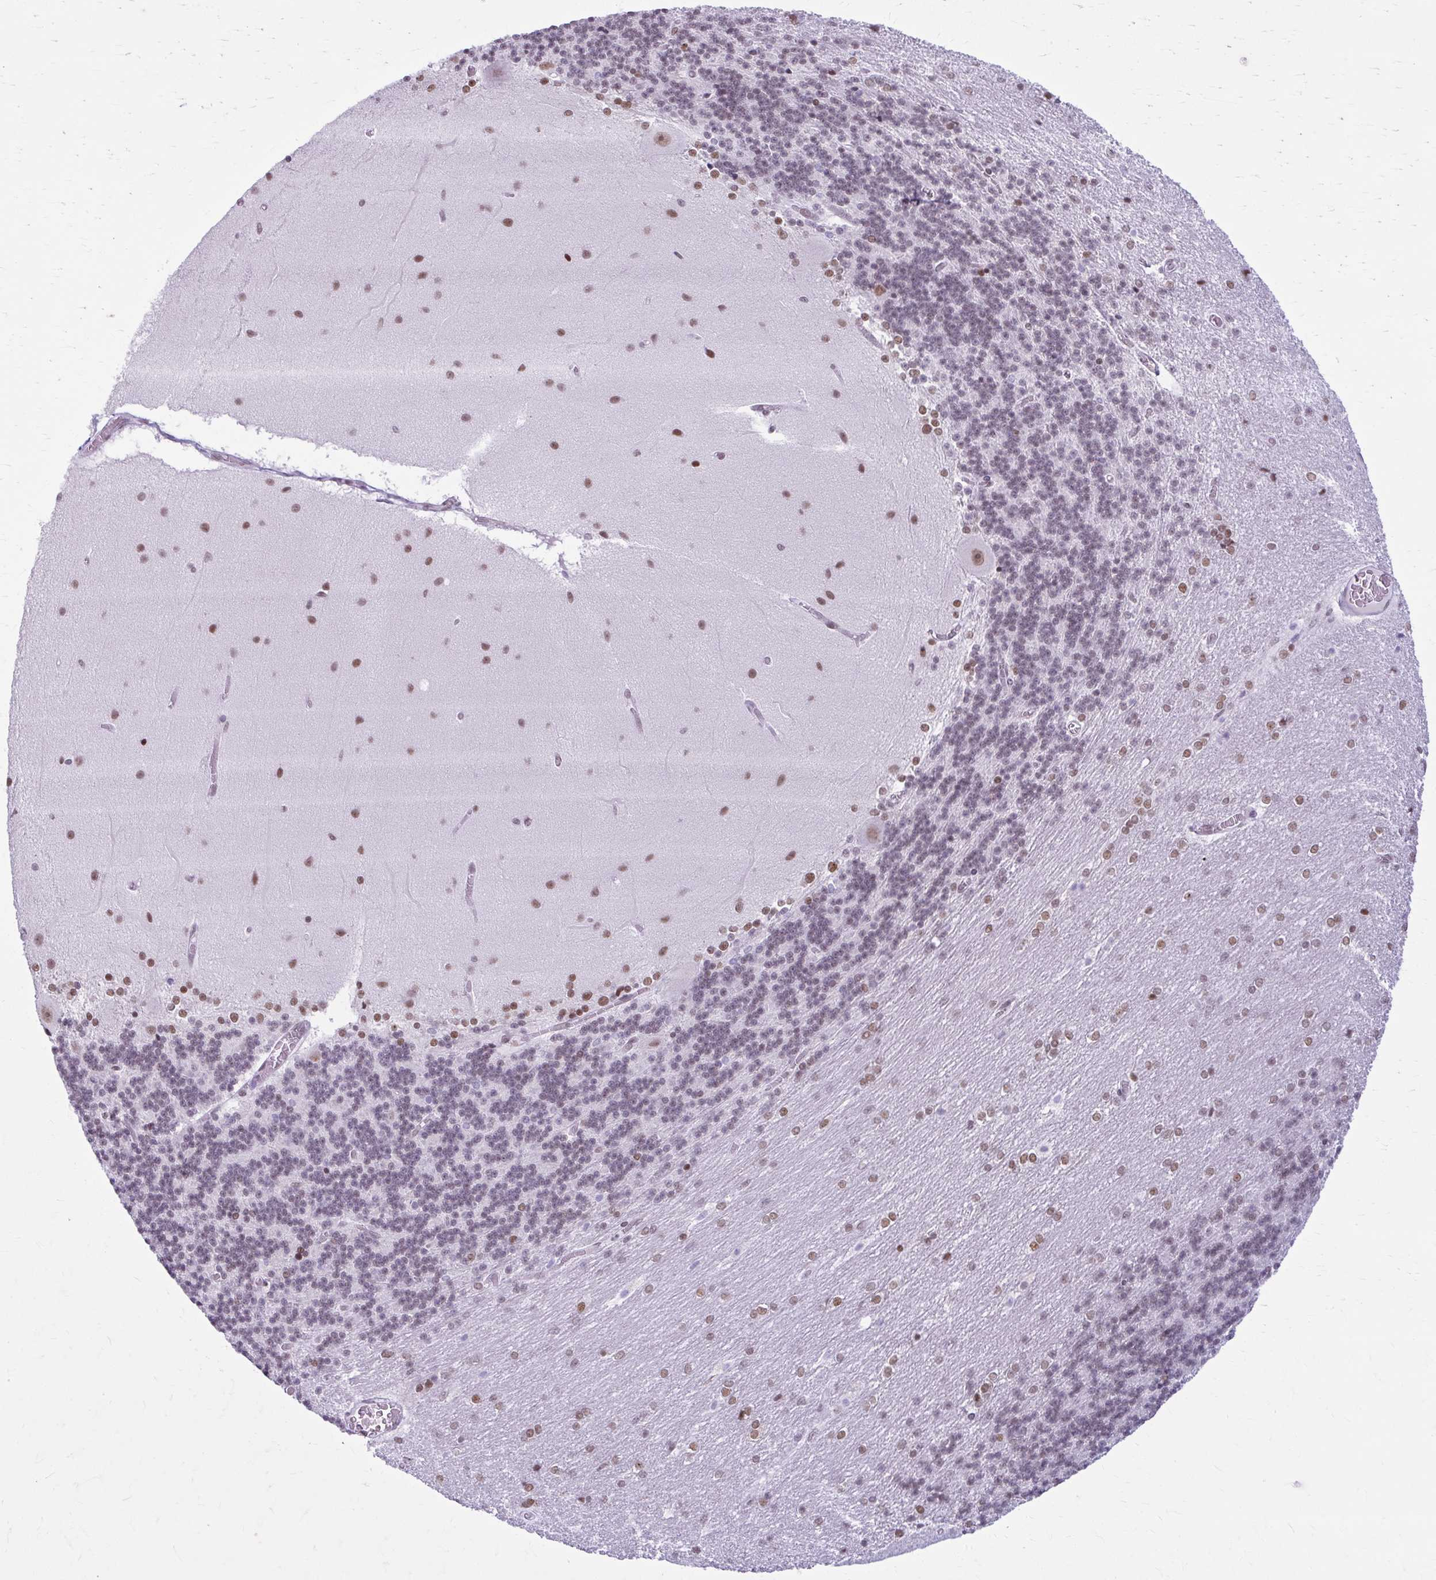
{"staining": {"intensity": "moderate", "quantity": "25%-75%", "location": "nuclear"}, "tissue": "cerebellum", "cell_type": "Cells in granular layer", "image_type": "normal", "snomed": [{"axis": "morphology", "description": "Normal tissue, NOS"}, {"axis": "topography", "description": "Cerebellum"}], "caption": "Protein expression analysis of unremarkable human cerebellum reveals moderate nuclear staining in about 25%-75% of cells in granular layer. The staining was performed using DAB (3,3'-diaminobenzidine), with brown indicating positive protein expression. Nuclei are stained blue with hematoxylin.", "gene": "PABIR1", "patient": {"sex": "female", "age": 54}}